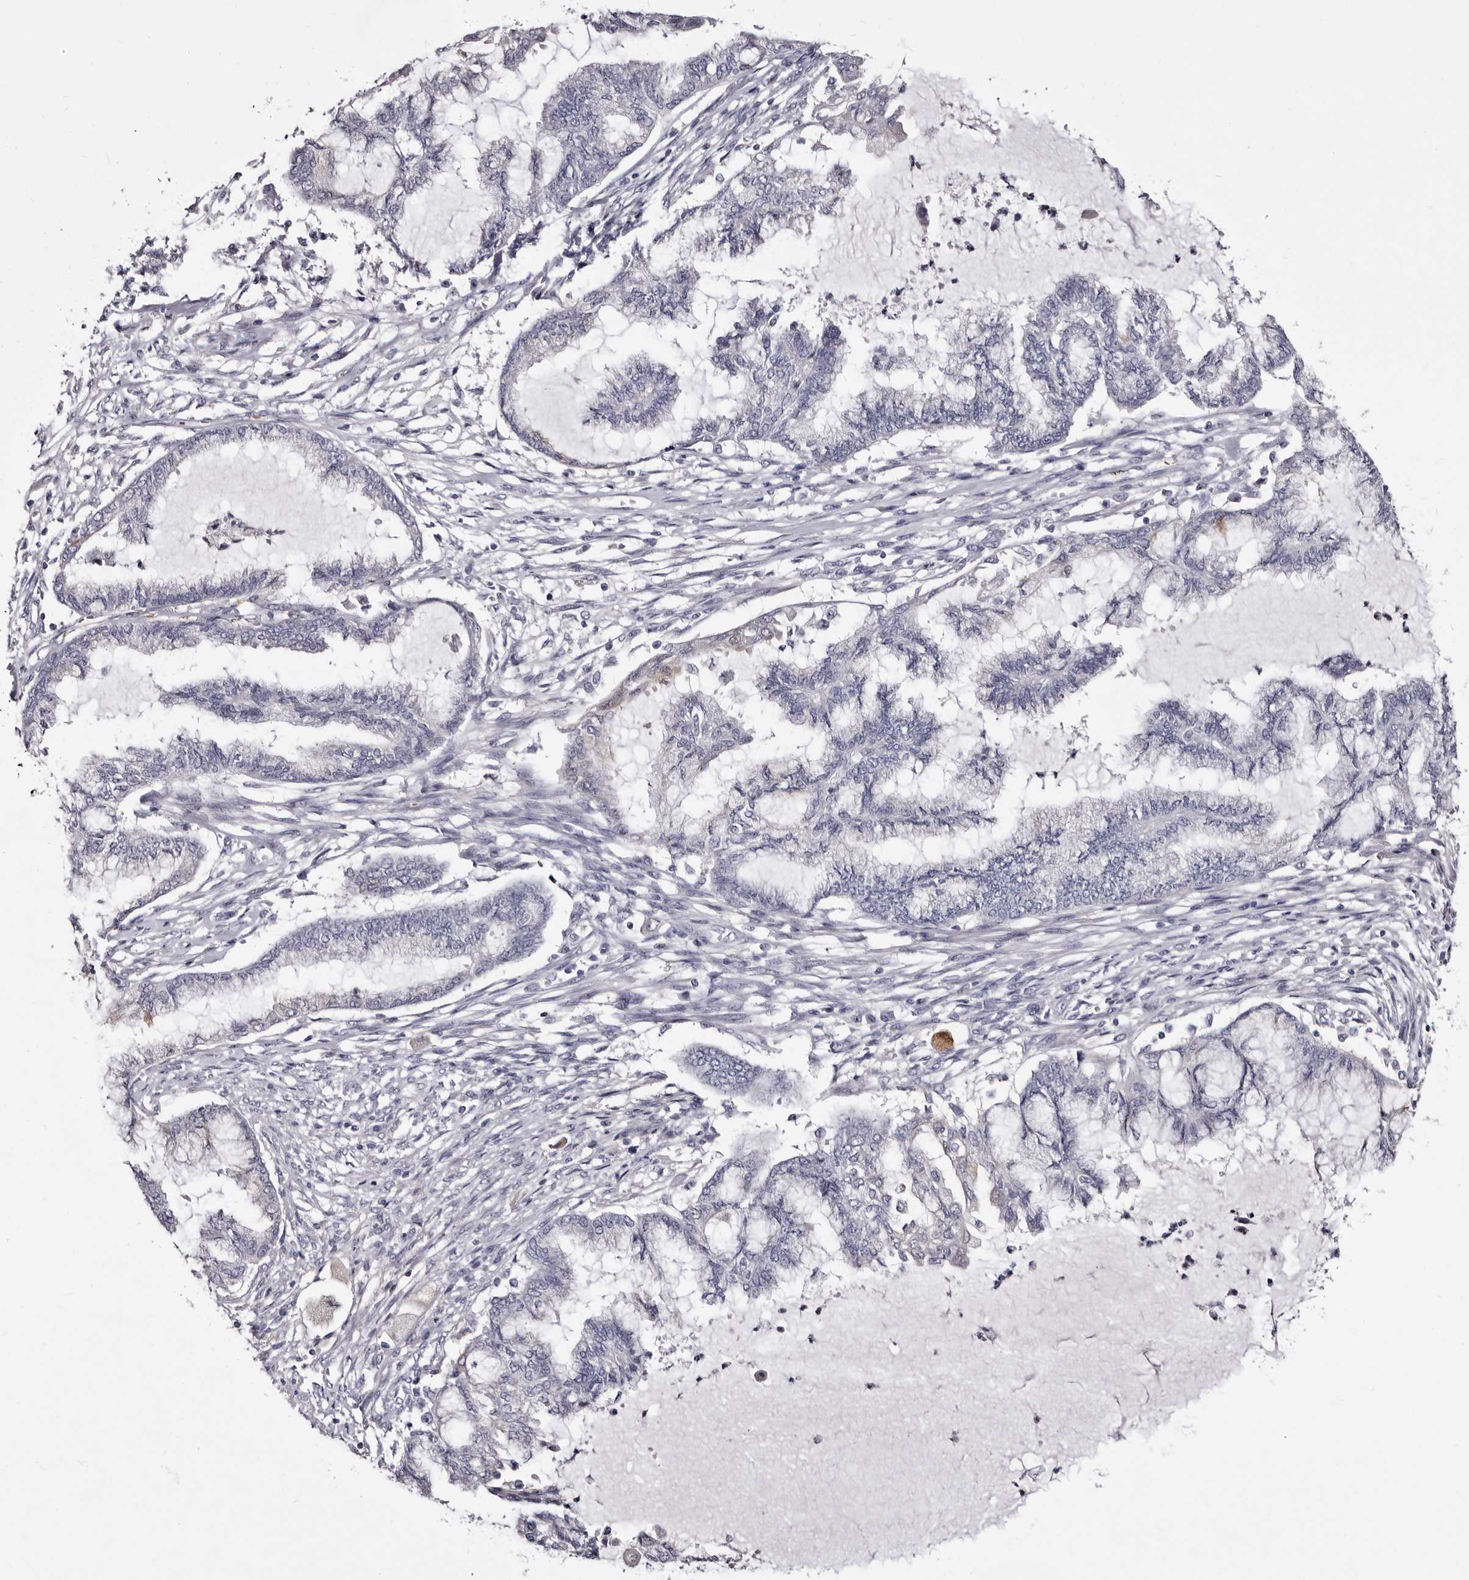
{"staining": {"intensity": "negative", "quantity": "none", "location": "none"}, "tissue": "endometrial cancer", "cell_type": "Tumor cells", "image_type": "cancer", "snomed": [{"axis": "morphology", "description": "Adenocarcinoma, NOS"}, {"axis": "topography", "description": "Endometrium"}], "caption": "Immunohistochemistry (IHC) micrograph of neoplastic tissue: endometrial adenocarcinoma stained with DAB (3,3'-diaminobenzidine) exhibits no significant protein expression in tumor cells. (Brightfield microscopy of DAB (3,3'-diaminobenzidine) immunohistochemistry at high magnification).", "gene": "BPGM", "patient": {"sex": "female", "age": 86}}